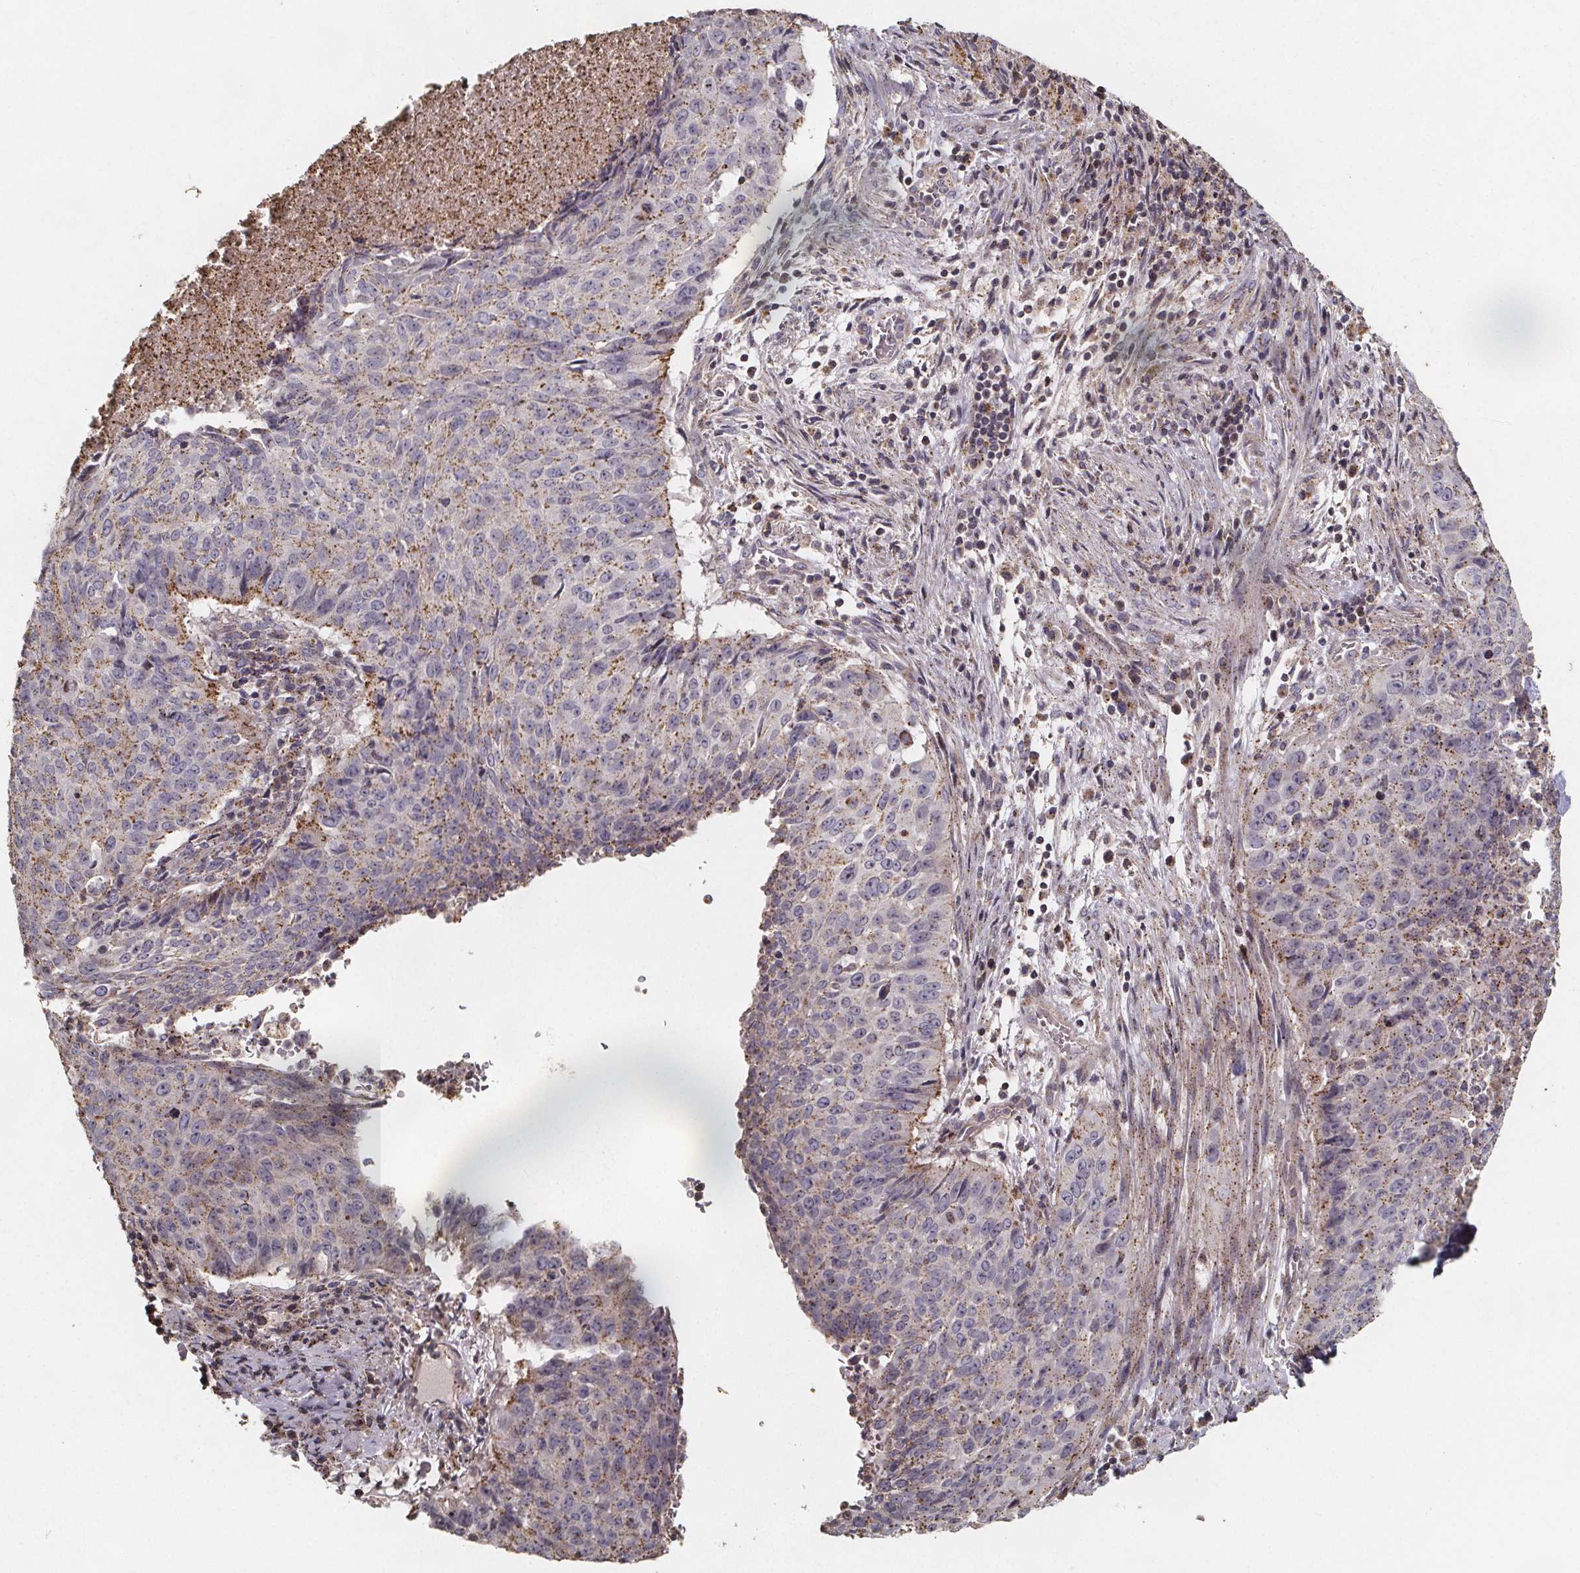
{"staining": {"intensity": "moderate", "quantity": "25%-75%", "location": "cytoplasmic/membranous"}, "tissue": "lung cancer", "cell_type": "Tumor cells", "image_type": "cancer", "snomed": [{"axis": "morphology", "description": "Normal tissue, NOS"}, {"axis": "morphology", "description": "Squamous cell carcinoma, NOS"}, {"axis": "topography", "description": "Bronchus"}, {"axis": "topography", "description": "Lung"}], "caption": "A photomicrograph of human lung squamous cell carcinoma stained for a protein shows moderate cytoplasmic/membranous brown staining in tumor cells.", "gene": "ZNF879", "patient": {"sex": "male", "age": 64}}